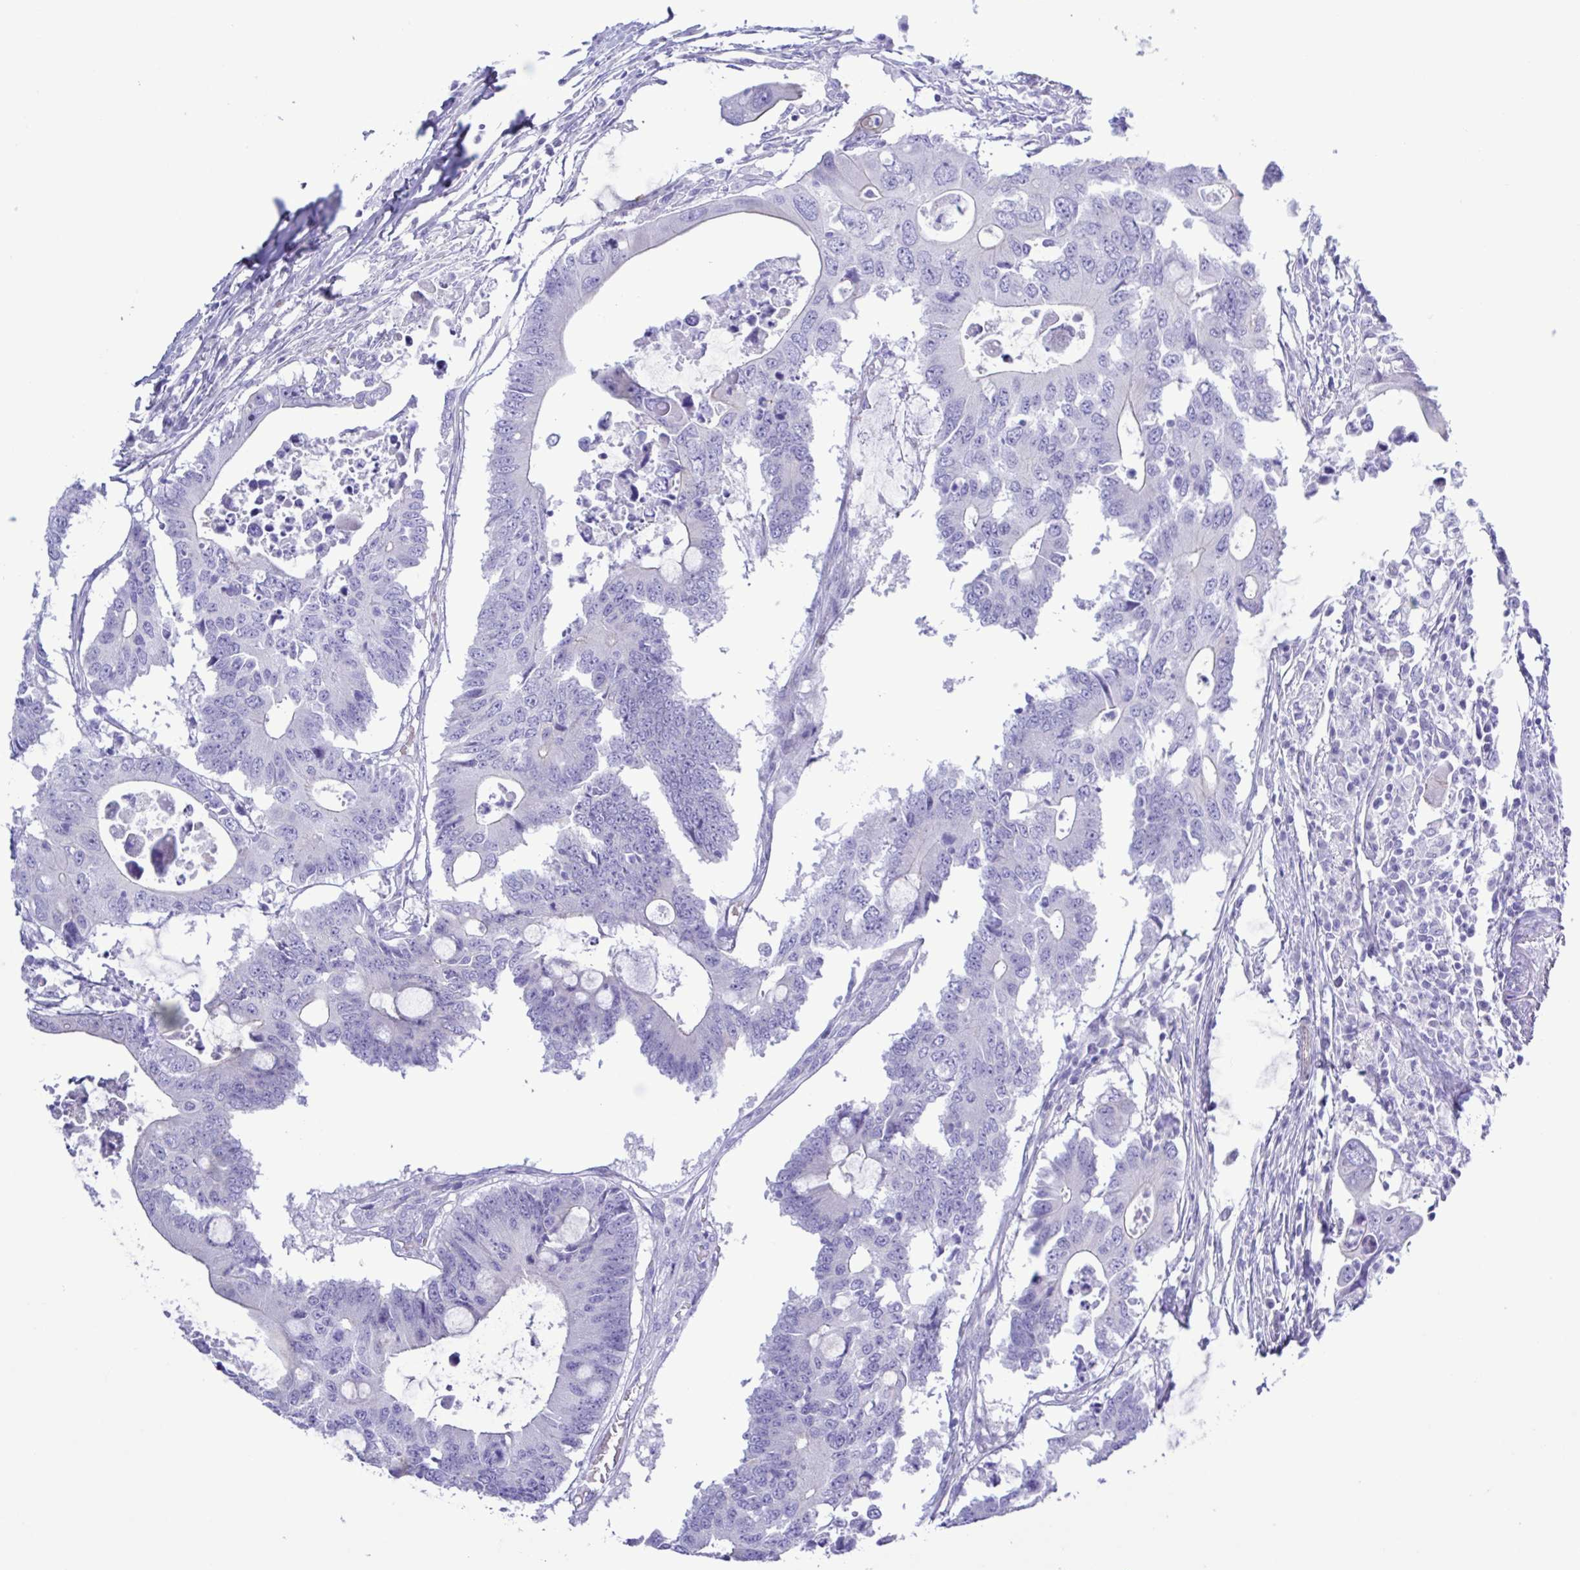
{"staining": {"intensity": "negative", "quantity": "none", "location": "none"}, "tissue": "colorectal cancer", "cell_type": "Tumor cells", "image_type": "cancer", "snomed": [{"axis": "morphology", "description": "Adenocarcinoma, NOS"}, {"axis": "topography", "description": "Colon"}], "caption": "A high-resolution photomicrograph shows IHC staining of colorectal adenocarcinoma, which exhibits no significant positivity in tumor cells.", "gene": "CYP11A1", "patient": {"sex": "male", "age": 71}}